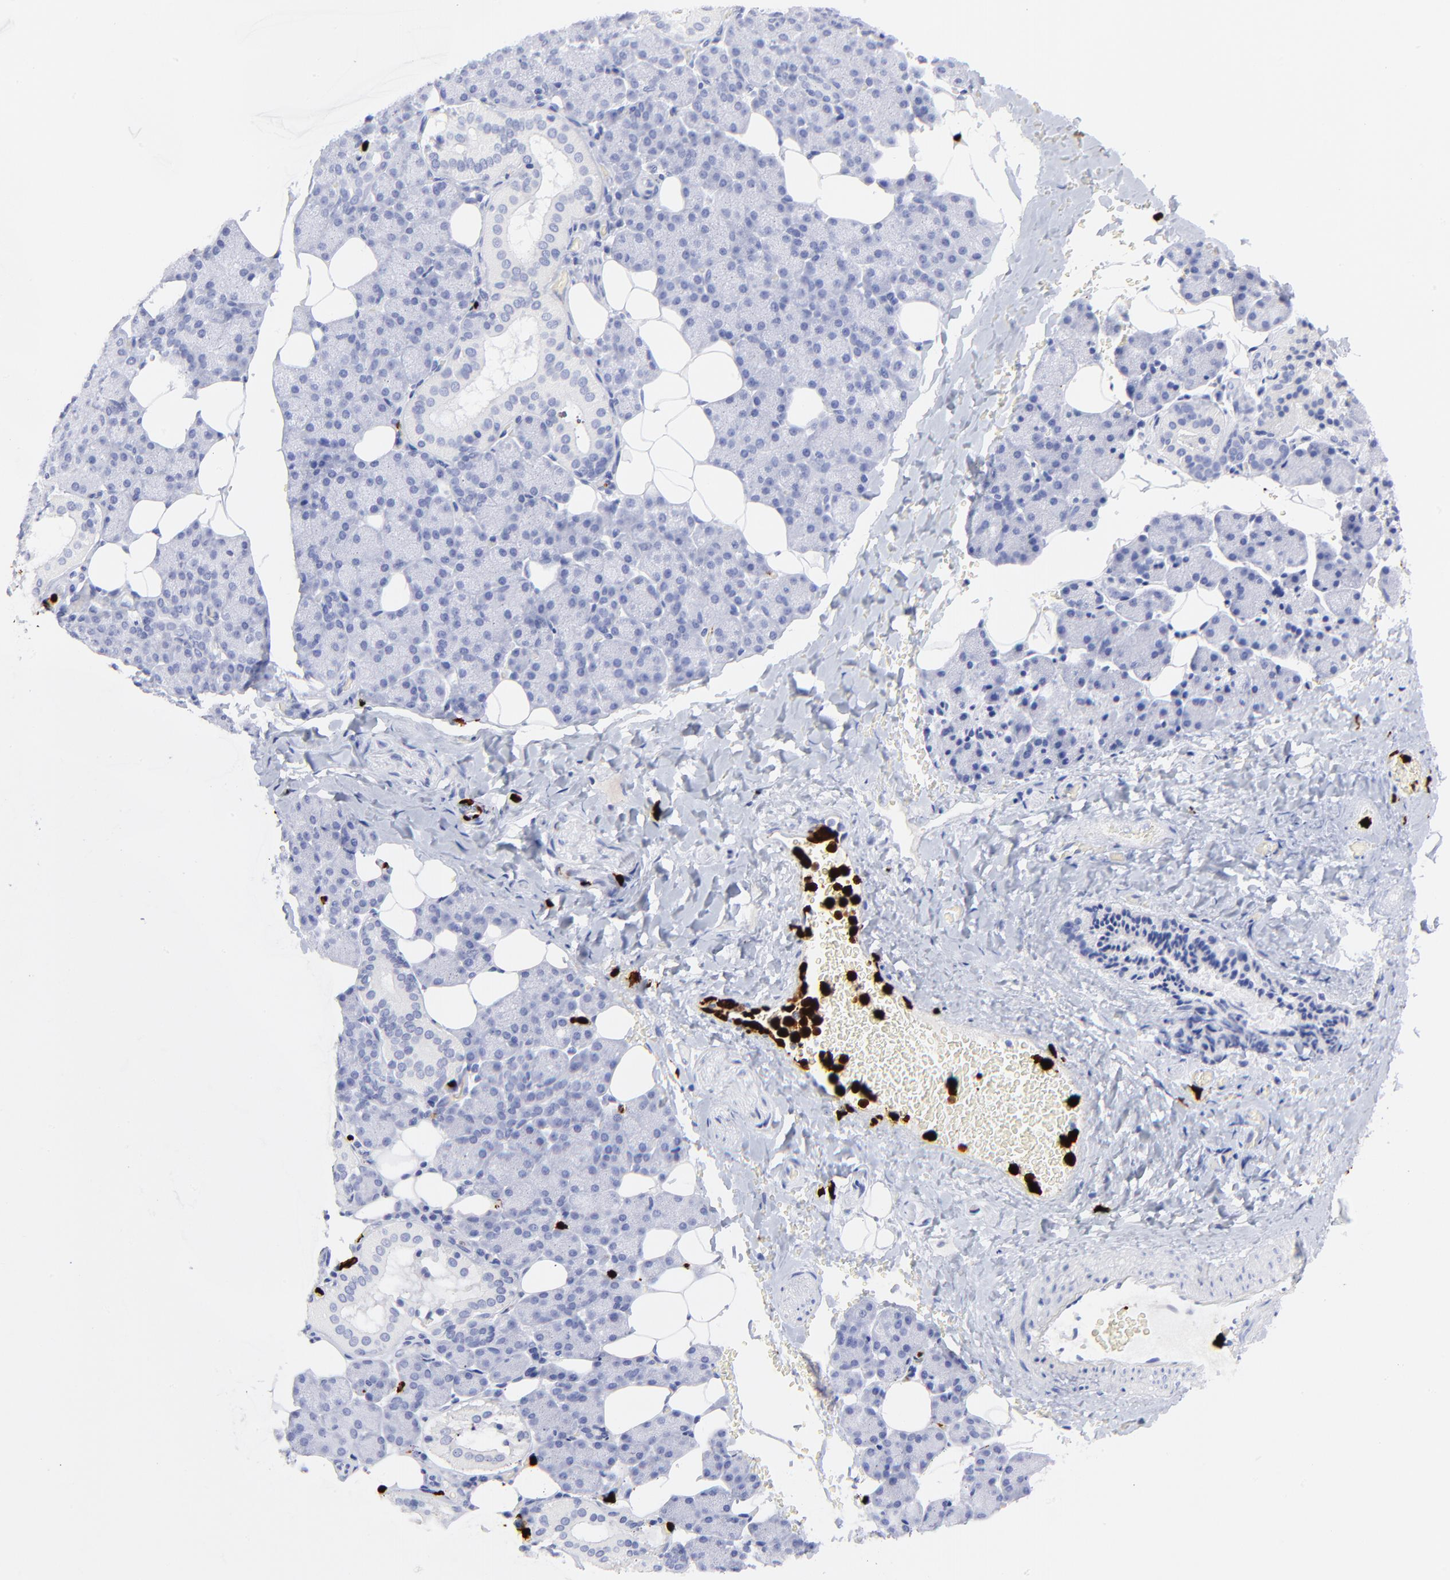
{"staining": {"intensity": "negative", "quantity": "none", "location": "none"}, "tissue": "salivary gland", "cell_type": "Glandular cells", "image_type": "normal", "snomed": [{"axis": "morphology", "description": "Normal tissue, NOS"}, {"axis": "topography", "description": "Lymph node"}, {"axis": "topography", "description": "Salivary gland"}], "caption": "Salivary gland stained for a protein using immunohistochemistry demonstrates no expression glandular cells.", "gene": "S100A12", "patient": {"sex": "male", "age": 8}}